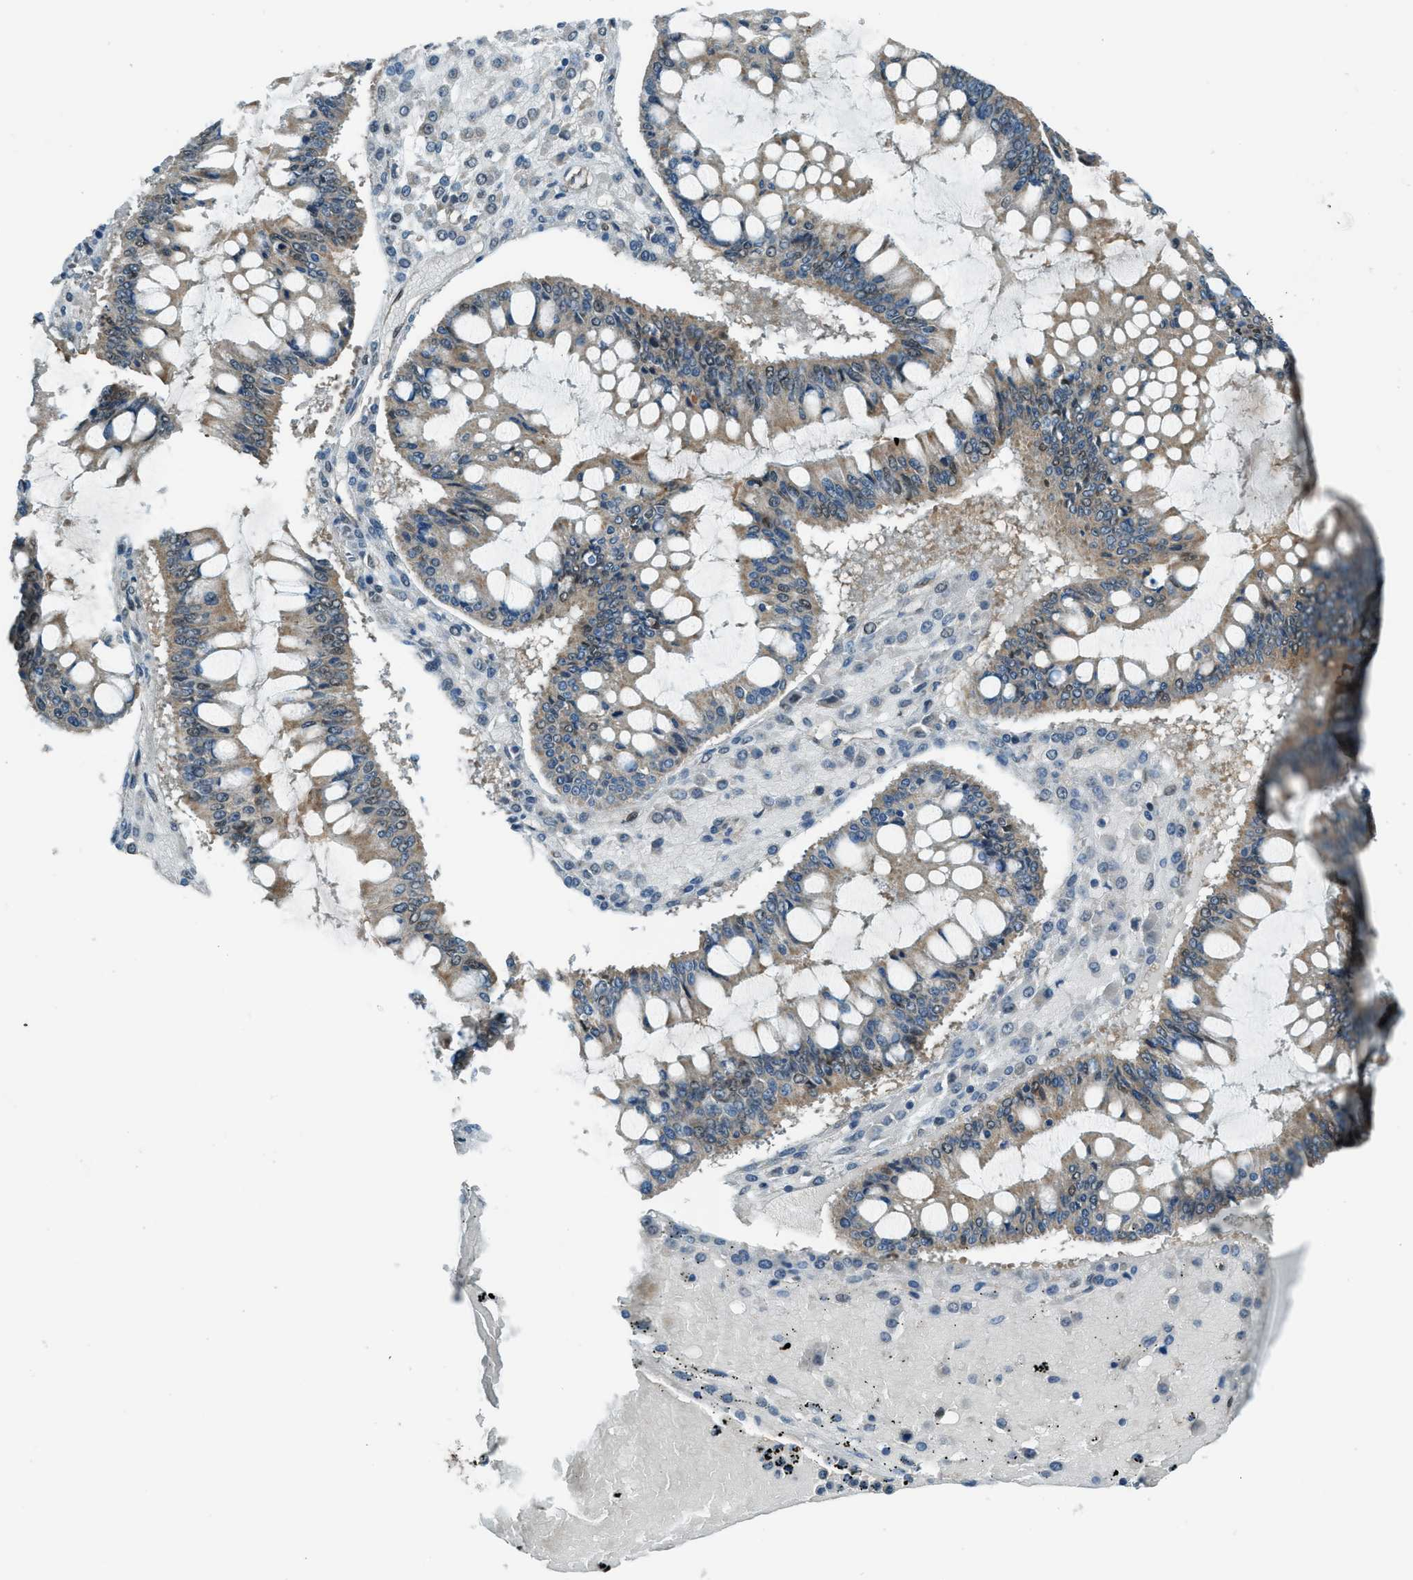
{"staining": {"intensity": "weak", "quantity": ">75%", "location": "cytoplasmic/membranous"}, "tissue": "ovarian cancer", "cell_type": "Tumor cells", "image_type": "cancer", "snomed": [{"axis": "morphology", "description": "Cystadenocarcinoma, mucinous, NOS"}, {"axis": "topography", "description": "Ovary"}], "caption": "Human ovarian mucinous cystadenocarcinoma stained with a protein marker exhibits weak staining in tumor cells.", "gene": "NPEPL1", "patient": {"sex": "female", "age": 73}}